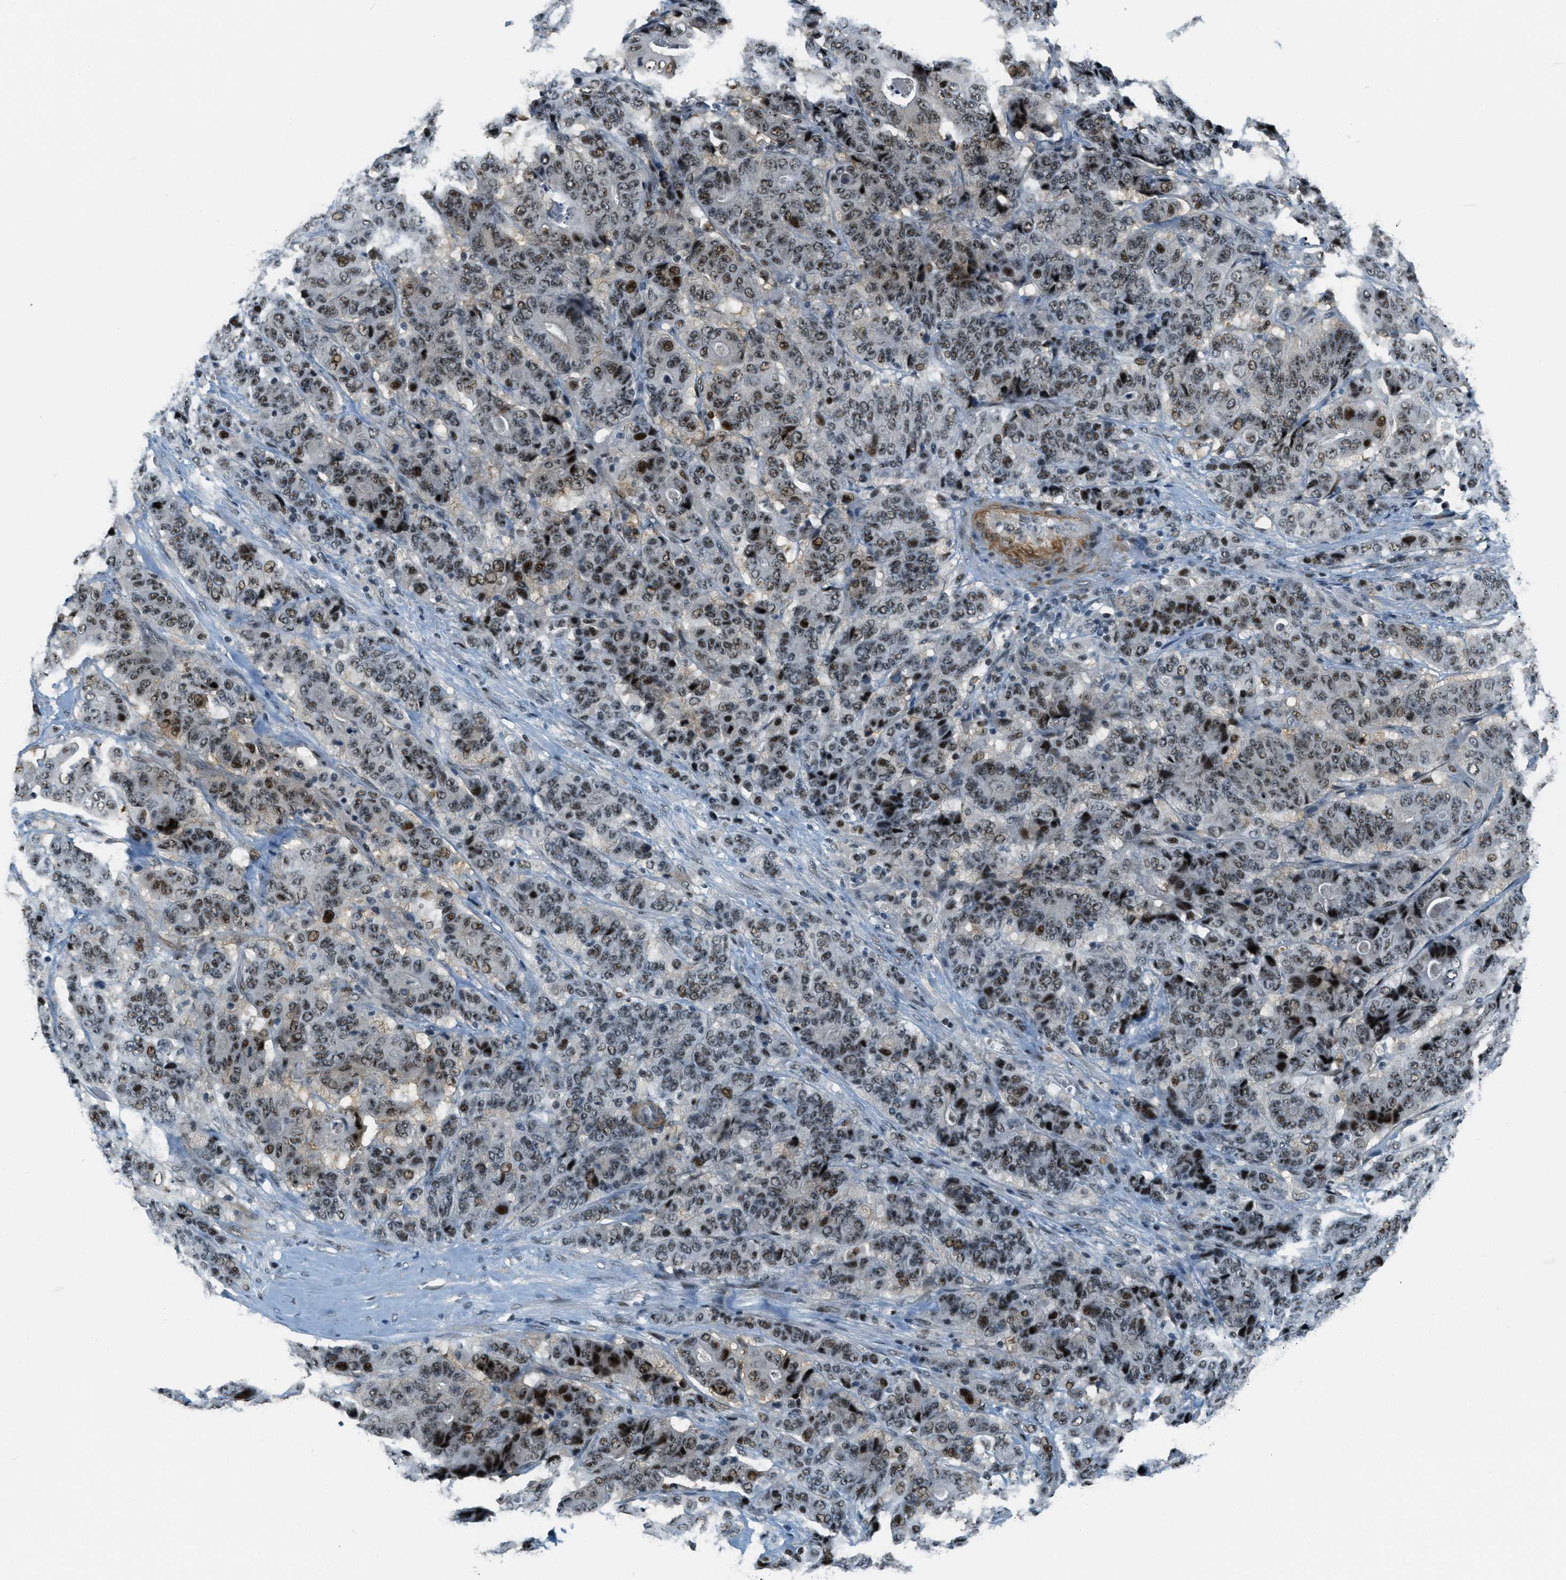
{"staining": {"intensity": "strong", "quantity": "25%-75%", "location": "nuclear"}, "tissue": "stomach cancer", "cell_type": "Tumor cells", "image_type": "cancer", "snomed": [{"axis": "morphology", "description": "Adenocarcinoma, NOS"}, {"axis": "topography", "description": "Stomach"}], "caption": "A brown stain shows strong nuclear positivity of a protein in adenocarcinoma (stomach) tumor cells.", "gene": "ZDHHC23", "patient": {"sex": "female", "age": 73}}